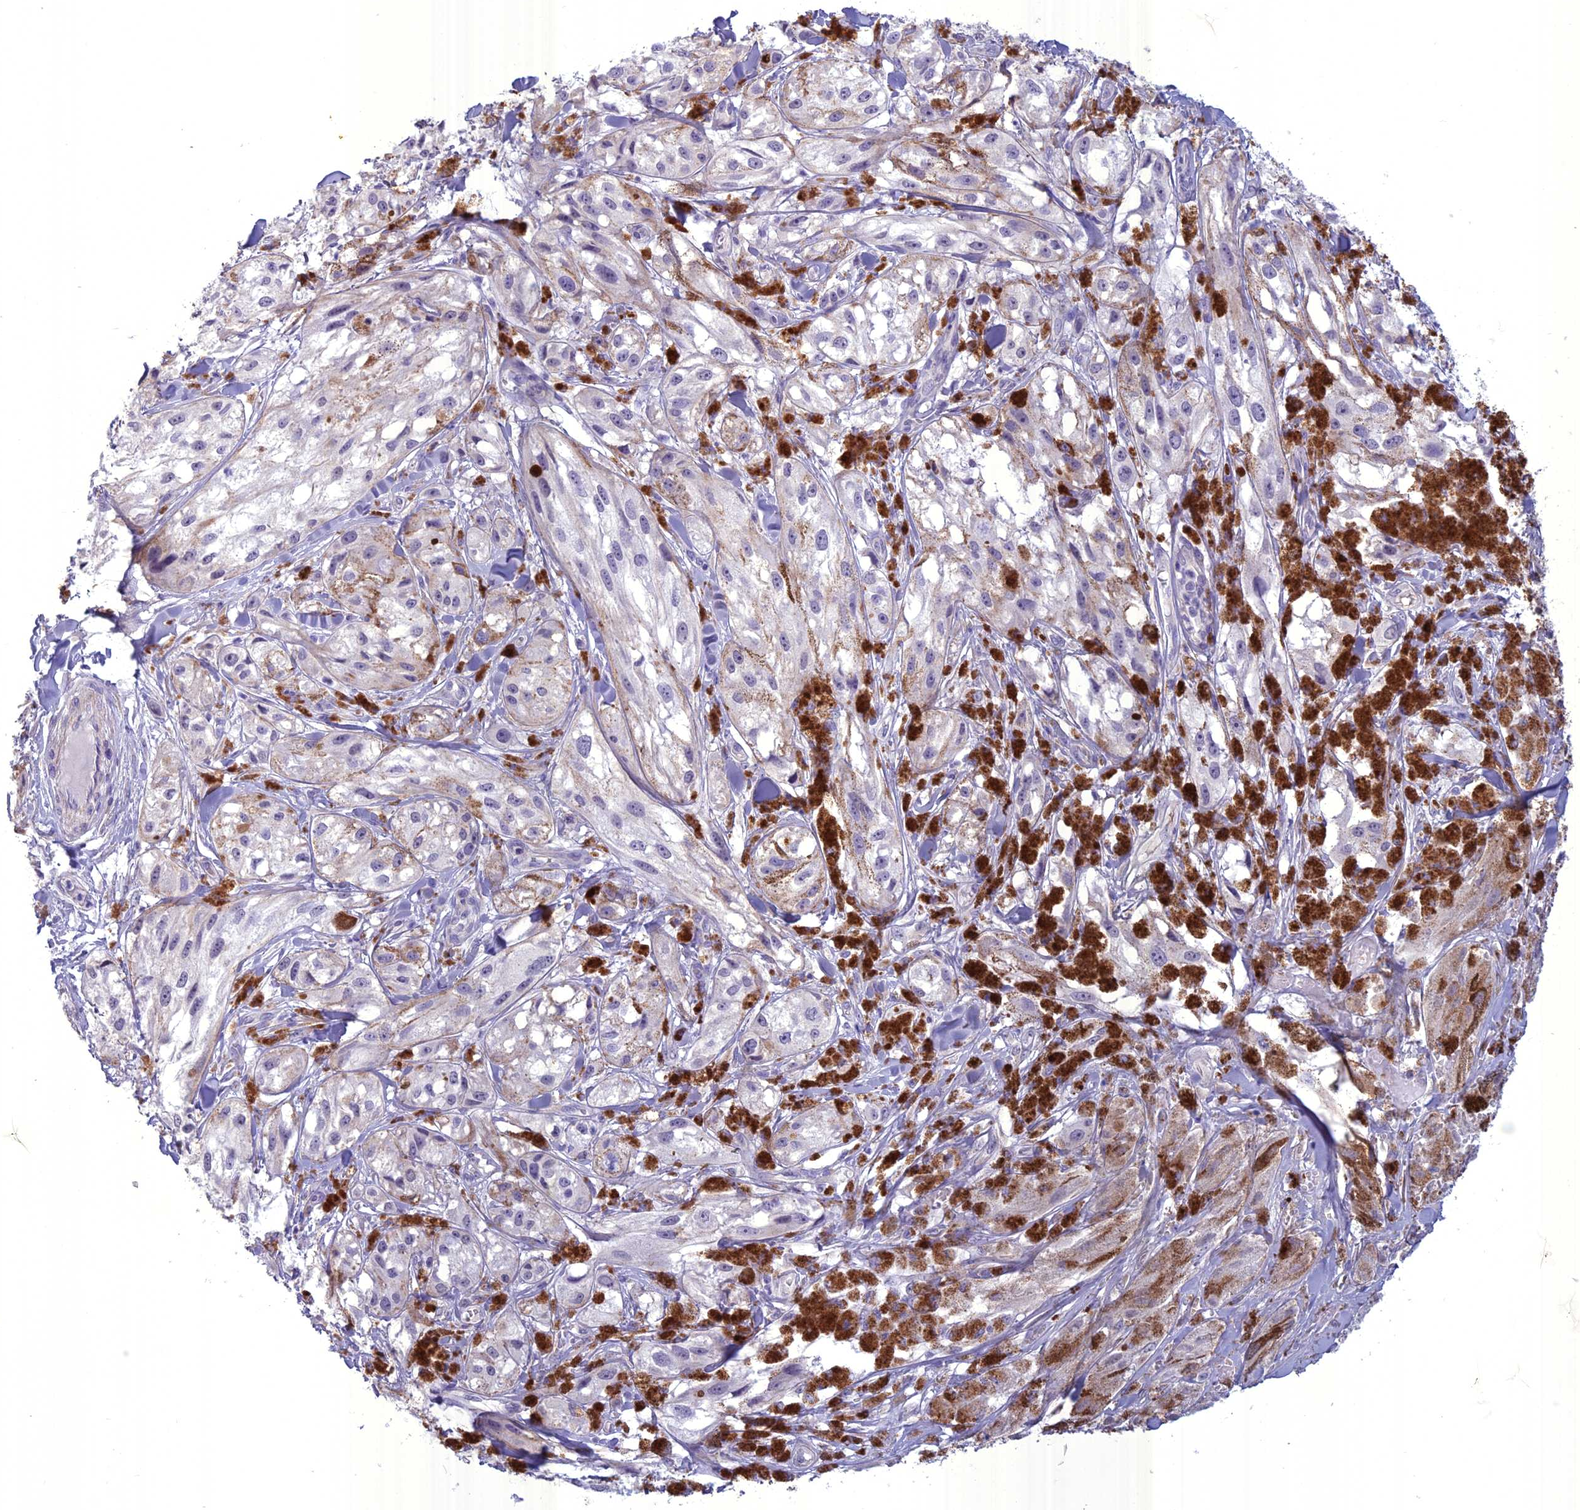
{"staining": {"intensity": "negative", "quantity": "none", "location": "none"}, "tissue": "melanoma", "cell_type": "Tumor cells", "image_type": "cancer", "snomed": [{"axis": "morphology", "description": "Malignant melanoma, NOS"}, {"axis": "topography", "description": "Skin"}], "caption": "IHC image of neoplastic tissue: malignant melanoma stained with DAB (3,3'-diaminobenzidine) shows no significant protein expression in tumor cells.", "gene": "SPHKAP", "patient": {"sex": "male", "age": 88}}